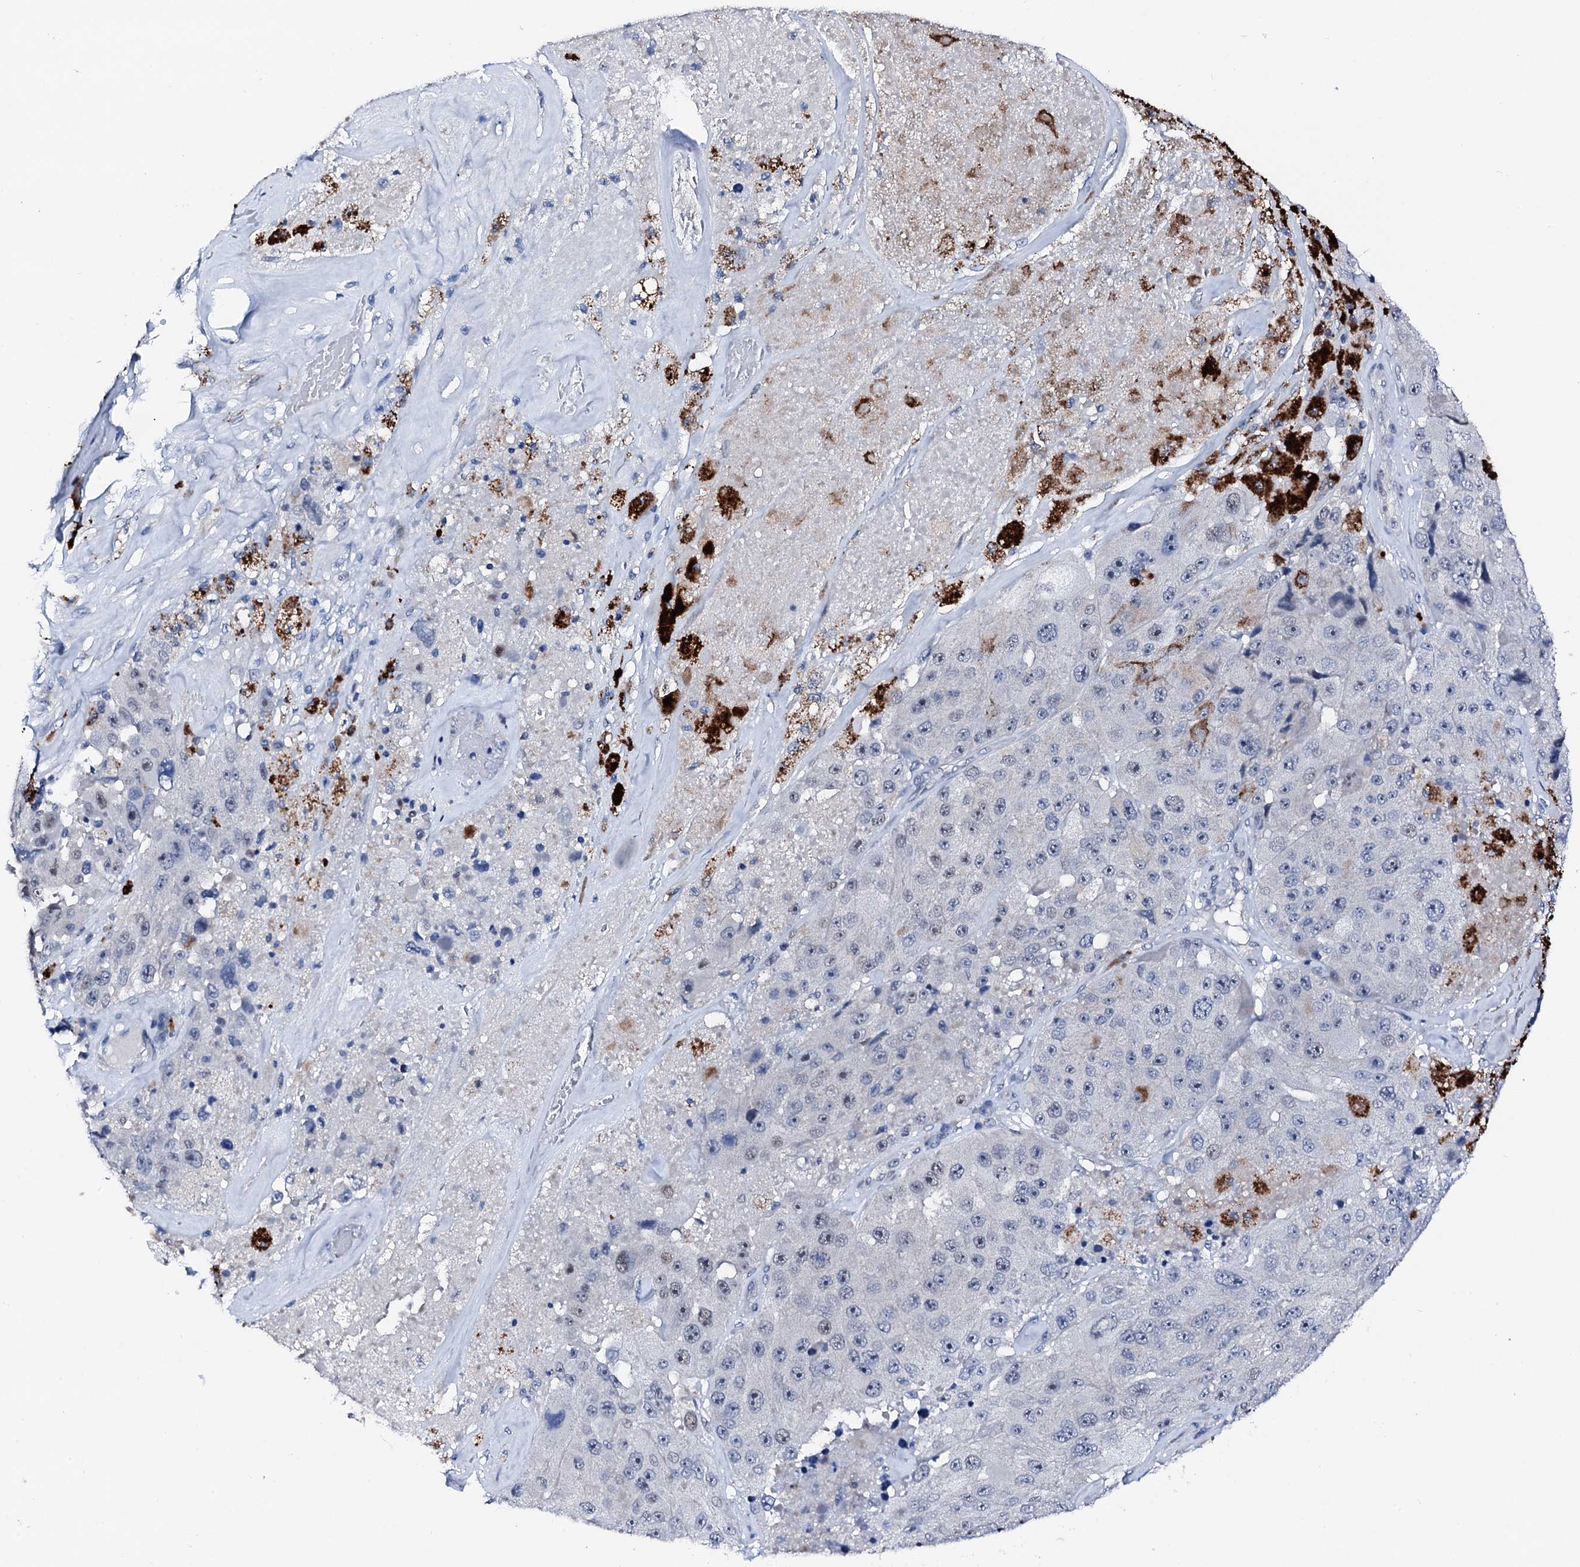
{"staining": {"intensity": "negative", "quantity": "none", "location": "none"}, "tissue": "melanoma", "cell_type": "Tumor cells", "image_type": "cancer", "snomed": [{"axis": "morphology", "description": "Malignant melanoma, Metastatic site"}, {"axis": "topography", "description": "Lymph node"}], "caption": "Image shows no significant protein staining in tumor cells of malignant melanoma (metastatic site).", "gene": "TRAFD1", "patient": {"sex": "male", "age": 62}}